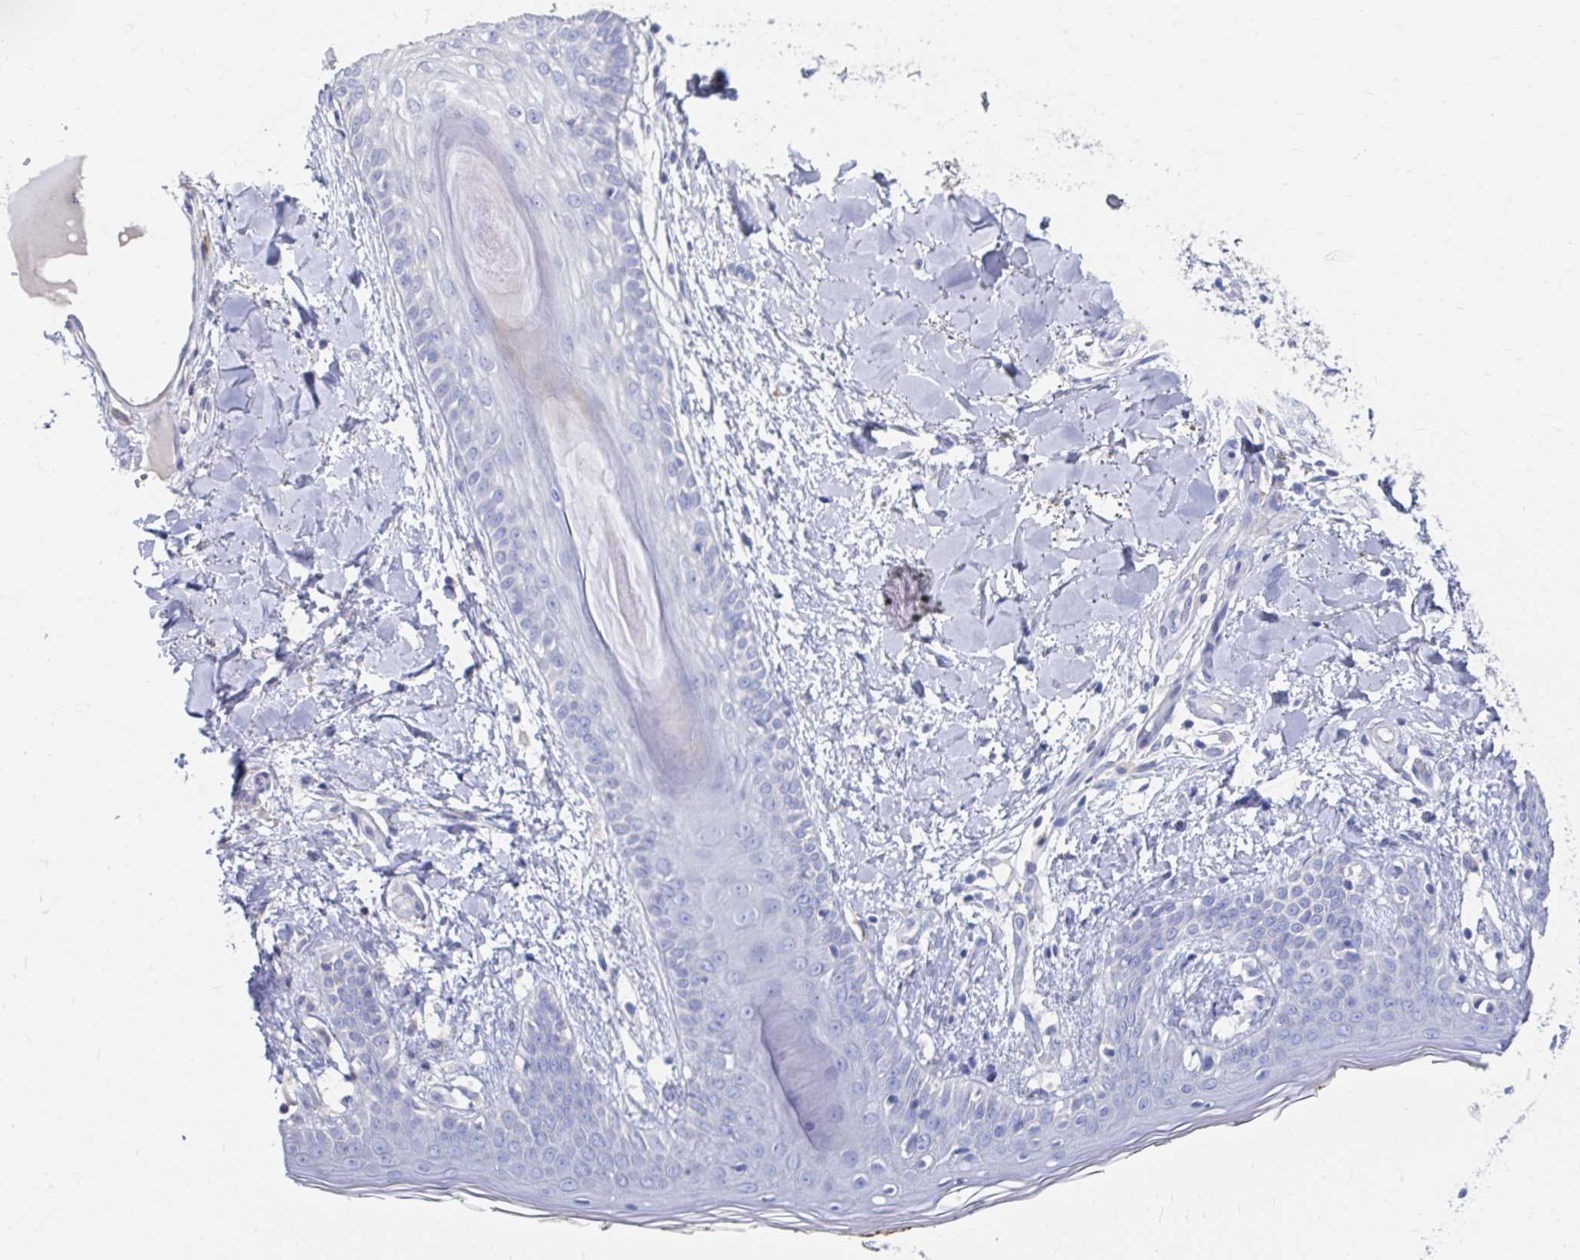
{"staining": {"intensity": "negative", "quantity": "none", "location": "none"}, "tissue": "skin", "cell_type": "Fibroblasts", "image_type": "normal", "snomed": [{"axis": "morphology", "description": "Normal tissue, NOS"}, {"axis": "topography", "description": "Skin"}], "caption": "Immunohistochemical staining of unremarkable human skin displays no significant expression in fibroblasts. (DAB immunohistochemistry (IHC) with hematoxylin counter stain).", "gene": "LAMC3", "patient": {"sex": "female", "age": 34}}